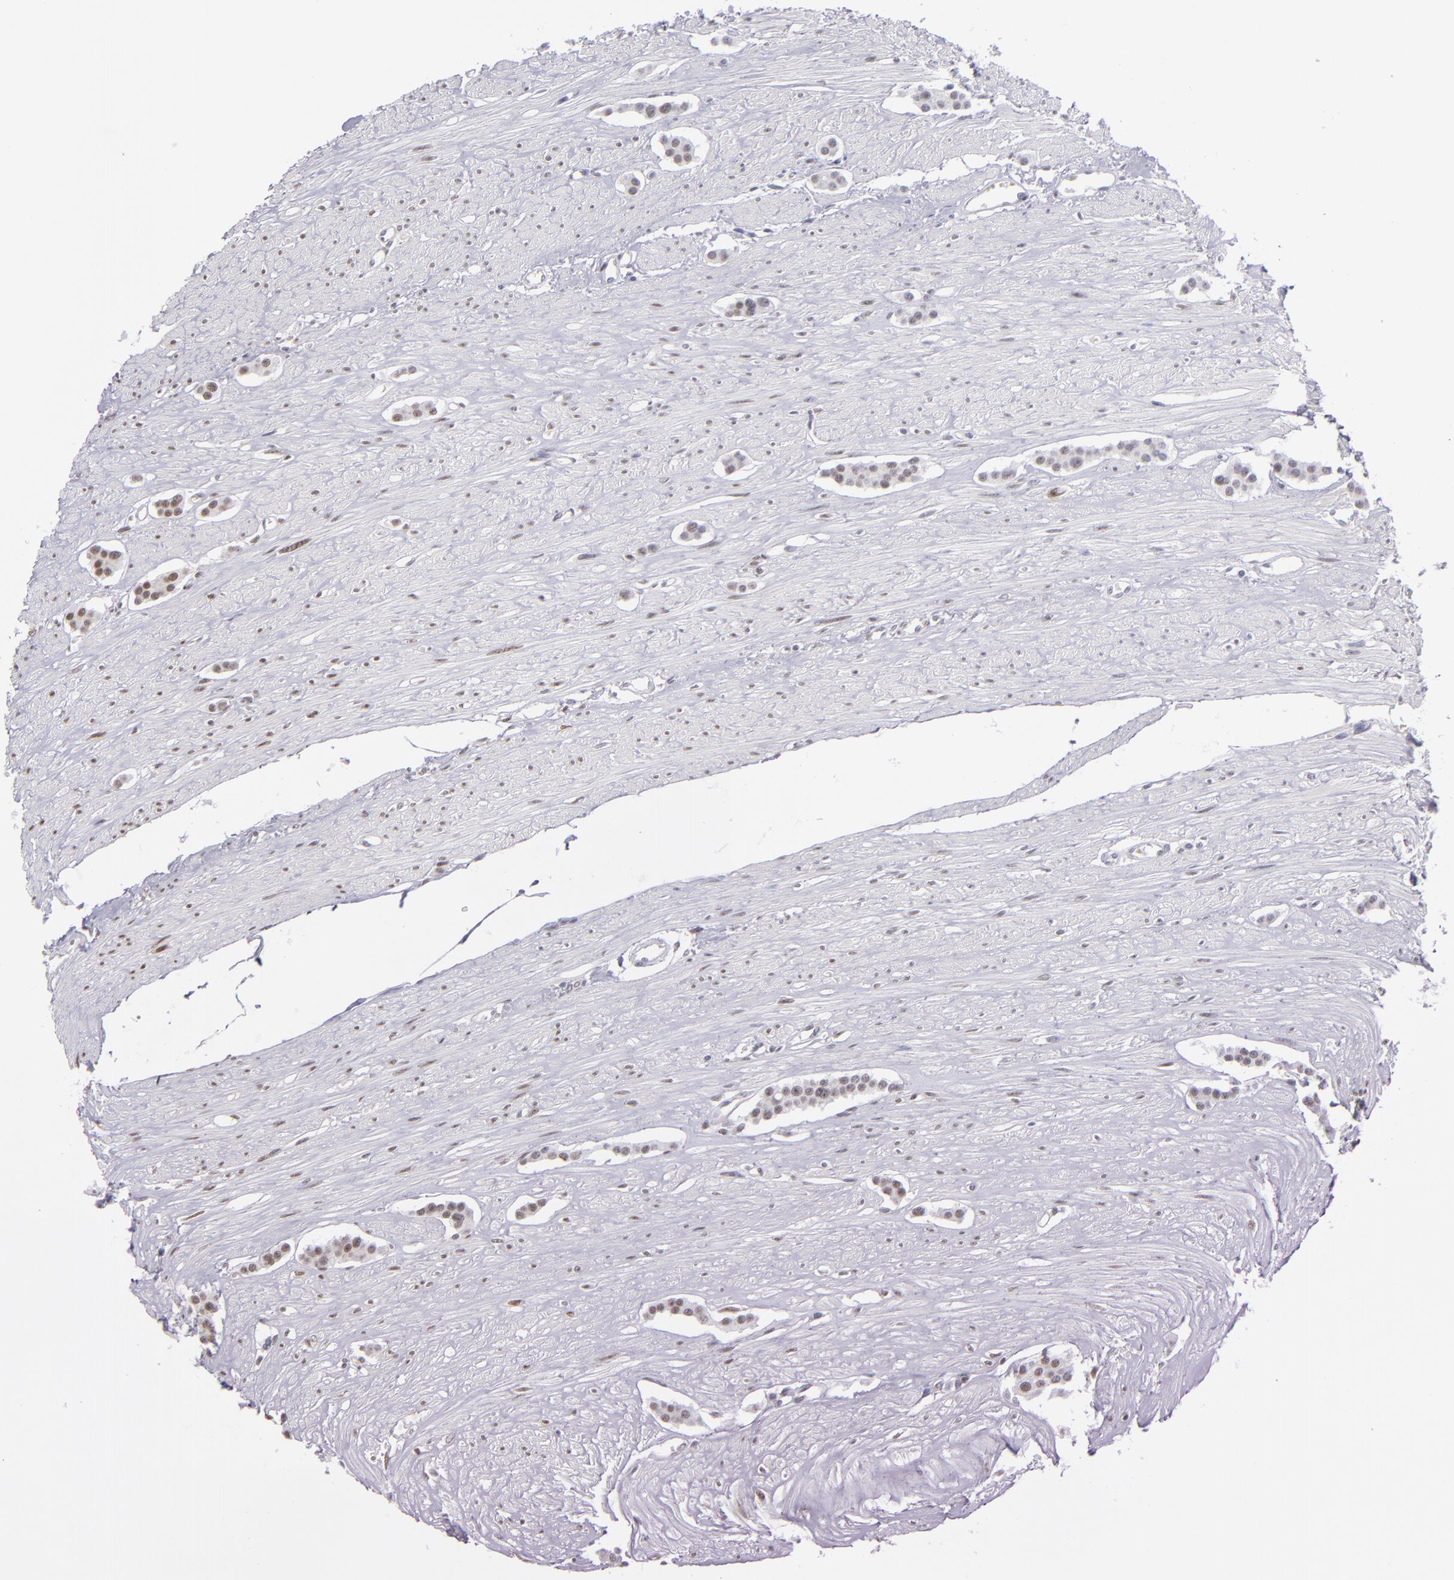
{"staining": {"intensity": "weak", "quantity": "25%-75%", "location": "nuclear"}, "tissue": "carcinoid", "cell_type": "Tumor cells", "image_type": "cancer", "snomed": [{"axis": "morphology", "description": "Carcinoid, malignant, NOS"}, {"axis": "topography", "description": "Small intestine"}], "caption": "Protein expression analysis of human carcinoid reveals weak nuclear expression in approximately 25%-75% of tumor cells.", "gene": "NCOR2", "patient": {"sex": "male", "age": 60}}